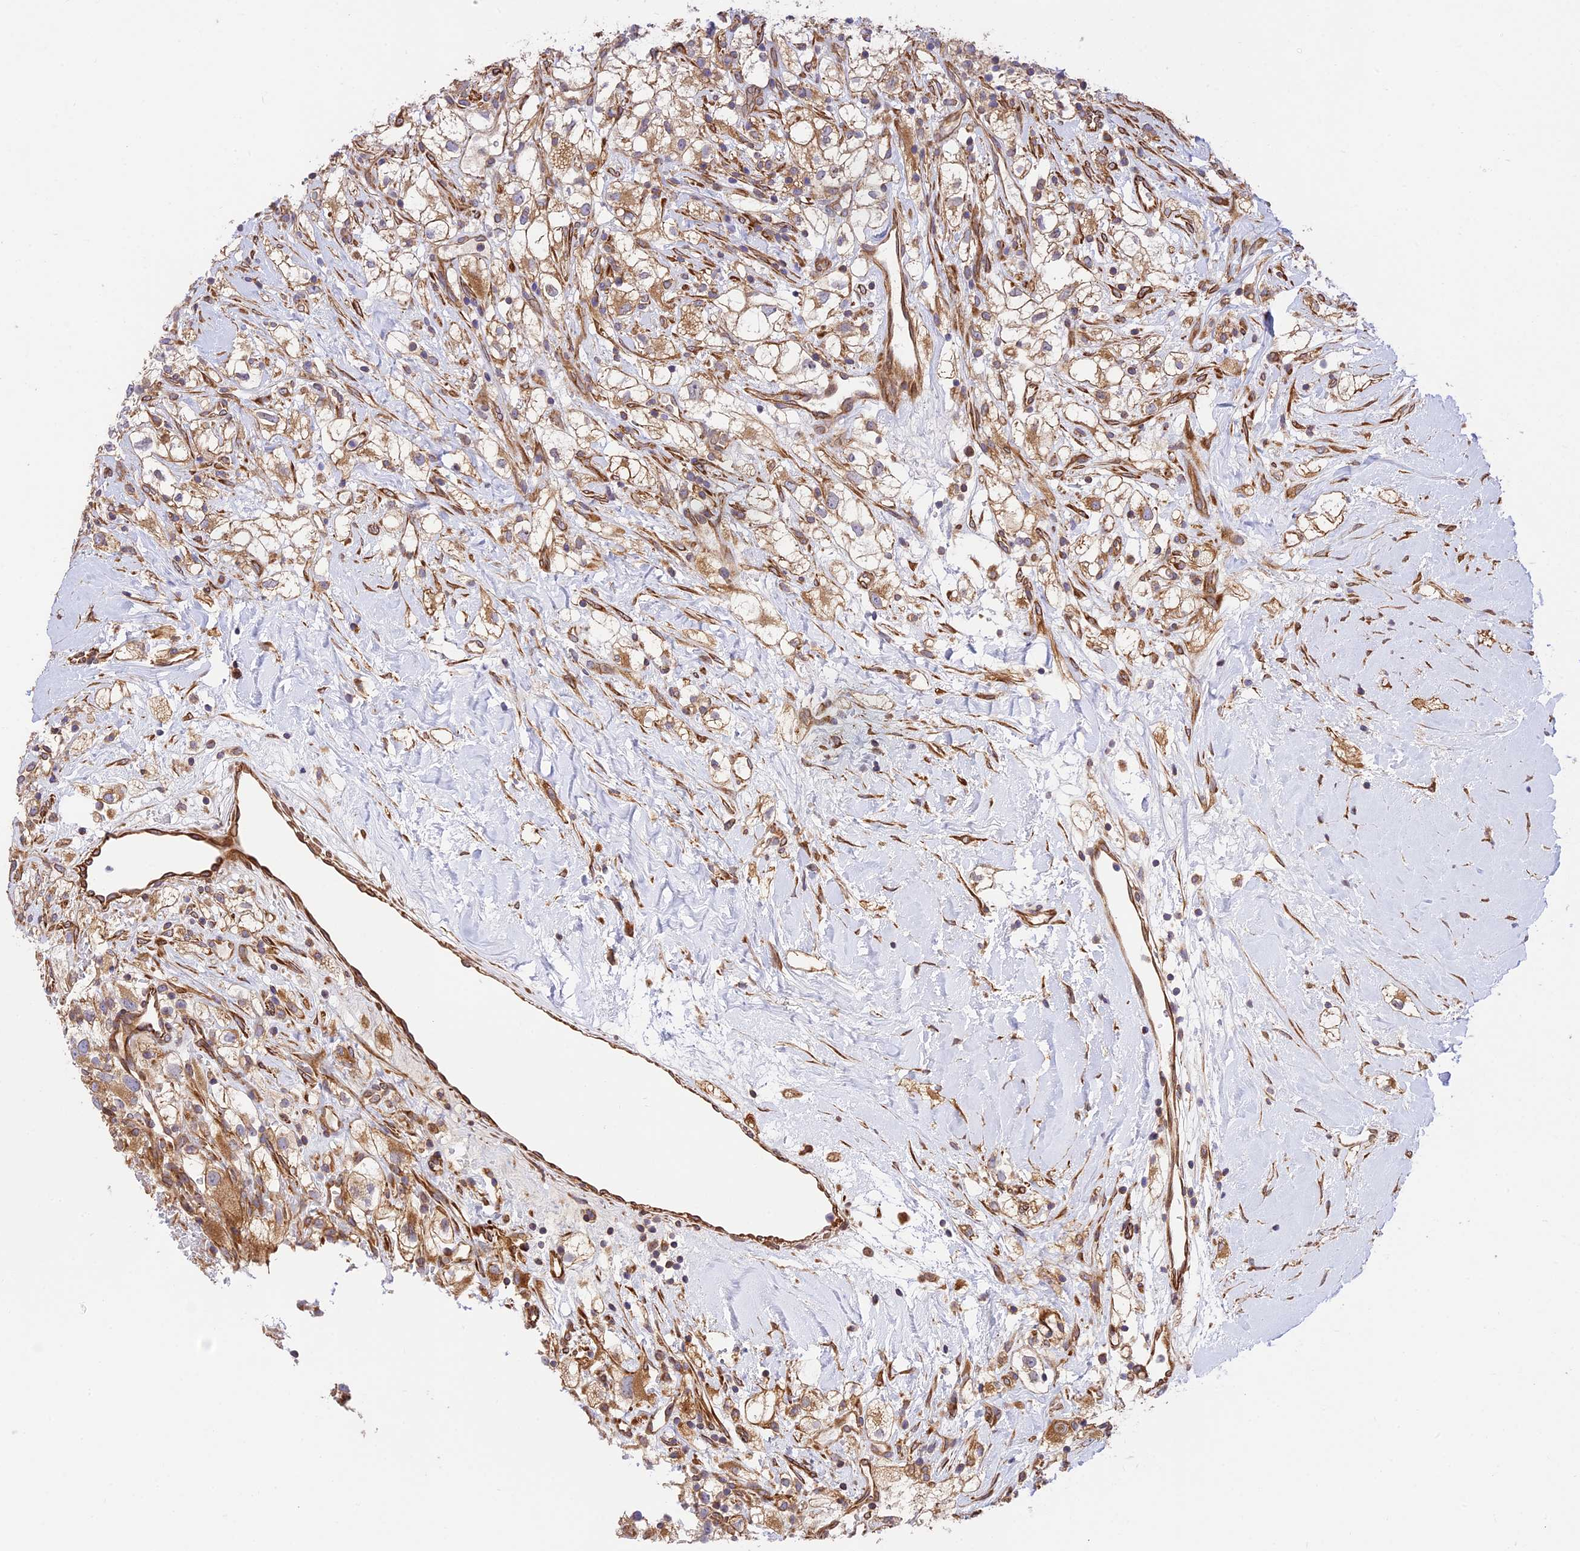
{"staining": {"intensity": "moderate", "quantity": "<25%", "location": "cytoplasmic/membranous"}, "tissue": "renal cancer", "cell_type": "Tumor cells", "image_type": "cancer", "snomed": [{"axis": "morphology", "description": "Adenocarcinoma, NOS"}, {"axis": "topography", "description": "Kidney"}], "caption": "The immunohistochemical stain highlights moderate cytoplasmic/membranous staining in tumor cells of adenocarcinoma (renal) tissue.", "gene": "EXOC3L4", "patient": {"sex": "male", "age": 59}}